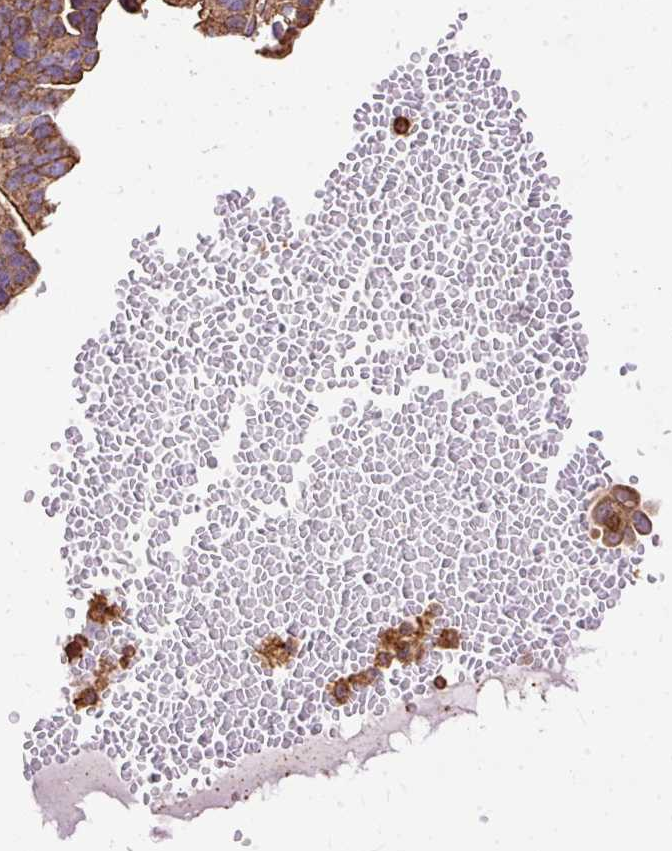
{"staining": {"intensity": "moderate", "quantity": ">75%", "location": "cytoplasmic/membranous"}, "tissue": "ovarian cancer", "cell_type": "Tumor cells", "image_type": "cancer", "snomed": [{"axis": "morphology", "description": "Cystadenocarcinoma, serous, NOS"}, {"axis": "topography", "description": "Ovary"}], "caption": "Protein expression analysis of human ovarian serous cystadenocarcinoma reveals moderate cytoplasmic/membranous expression in about >75% of tumor cells.", "gene": "KLHL11", "patient": {"sex": "female", "age": 56}}